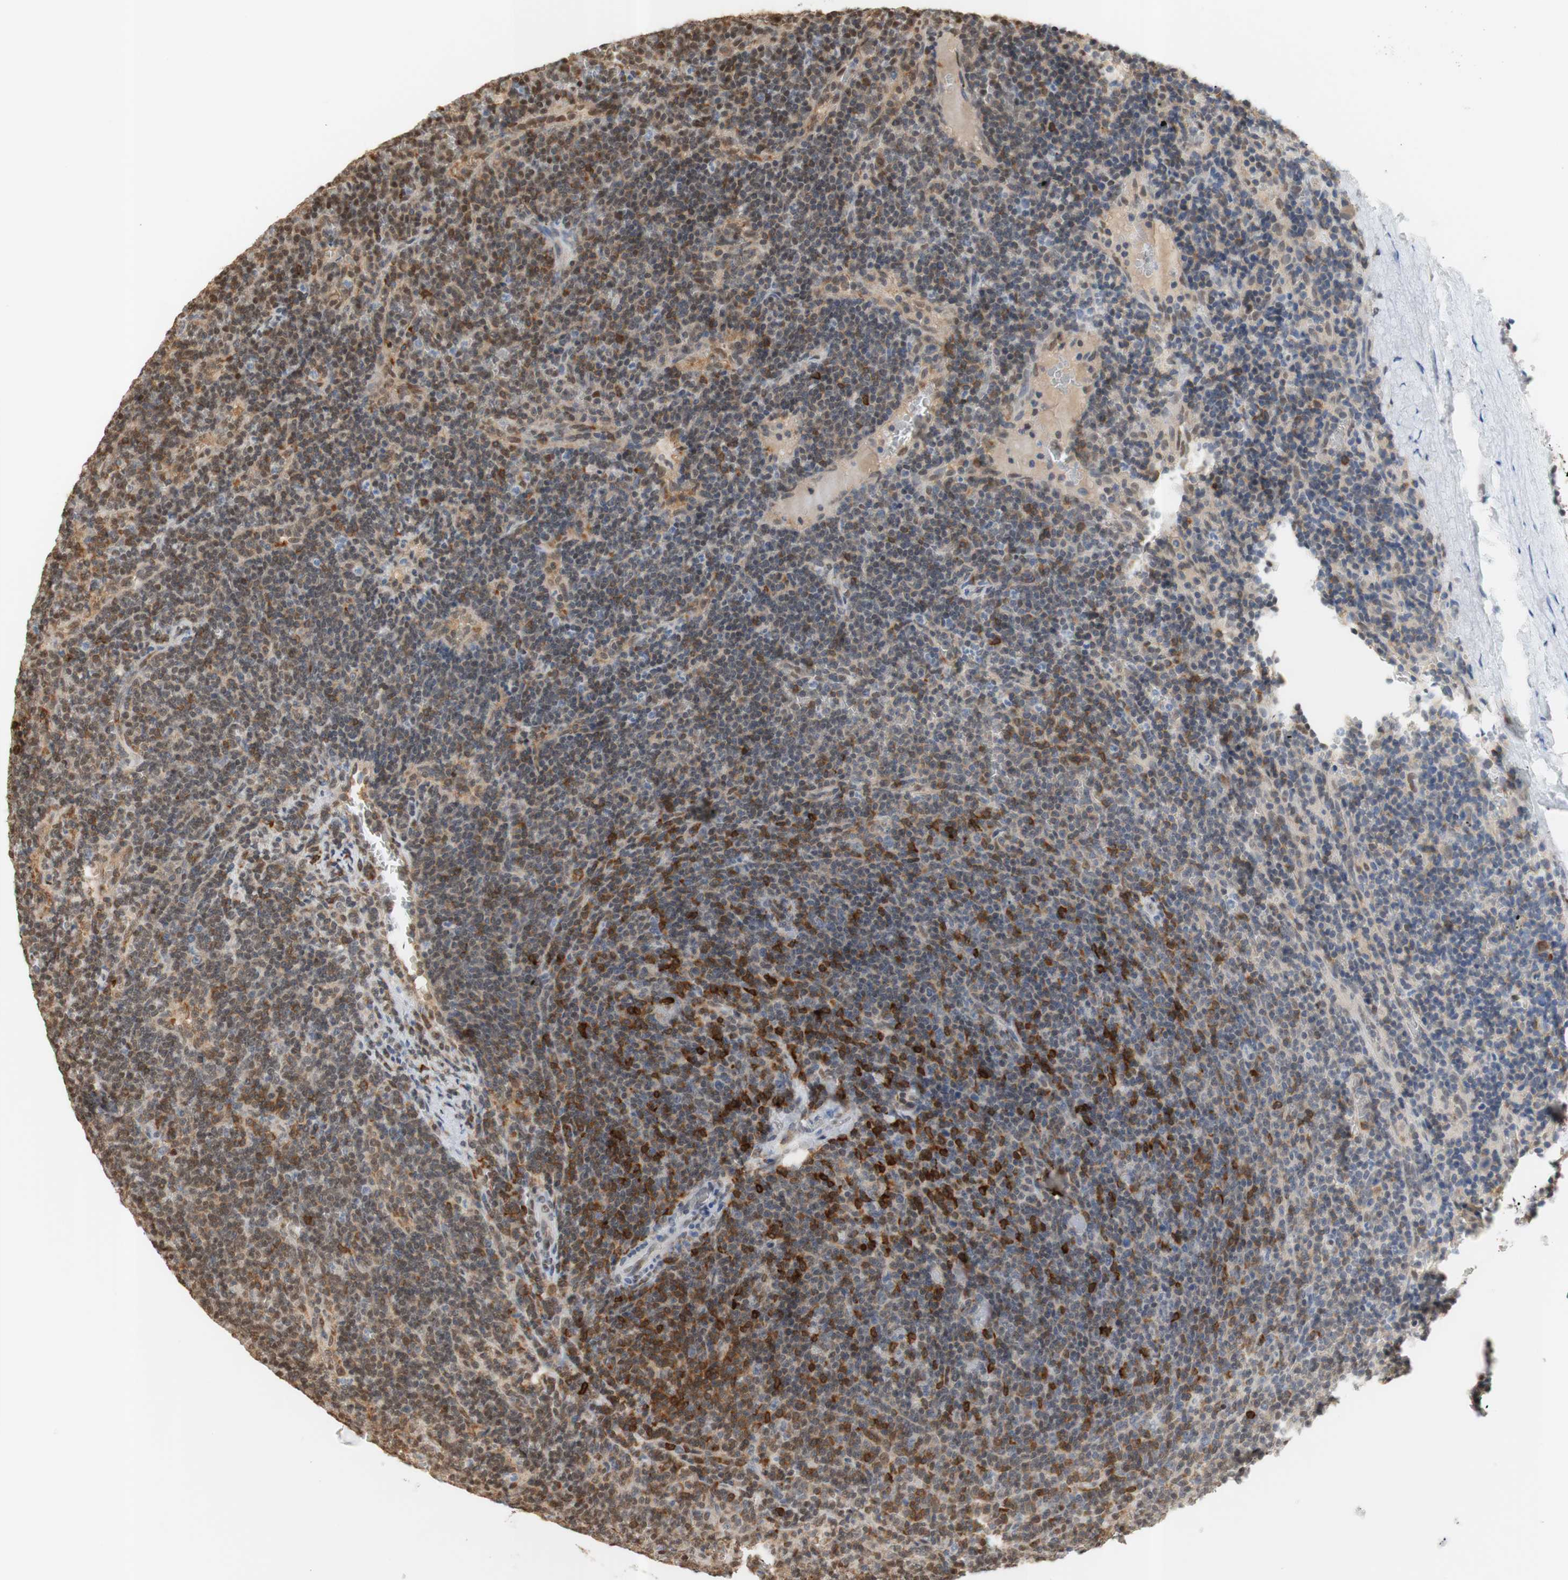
{"staining": {"intensity": "moderate", "quantity": ">75%", "location": "cytoplasmic/membranous"}, "tissue": "lymphoma", "cell_type": "Tumor cells", "image_type": "cancer", "snomed": [{"axis": "morphology", "description": "Malignant lymphoma, non-Hodgkin's type, Low grade"}, {"axis": "topography", "description": "Spleen"}], "caption": "Protein analysis of low-grade malignant lymphoma, non-Hodgkin's type tissue exhibits moderate cytoplasmic/membranous positivity in approximately >75% of tumor cells.", "gene": "NAP1L4", "patient": {"sex": "female", "age": 50}}